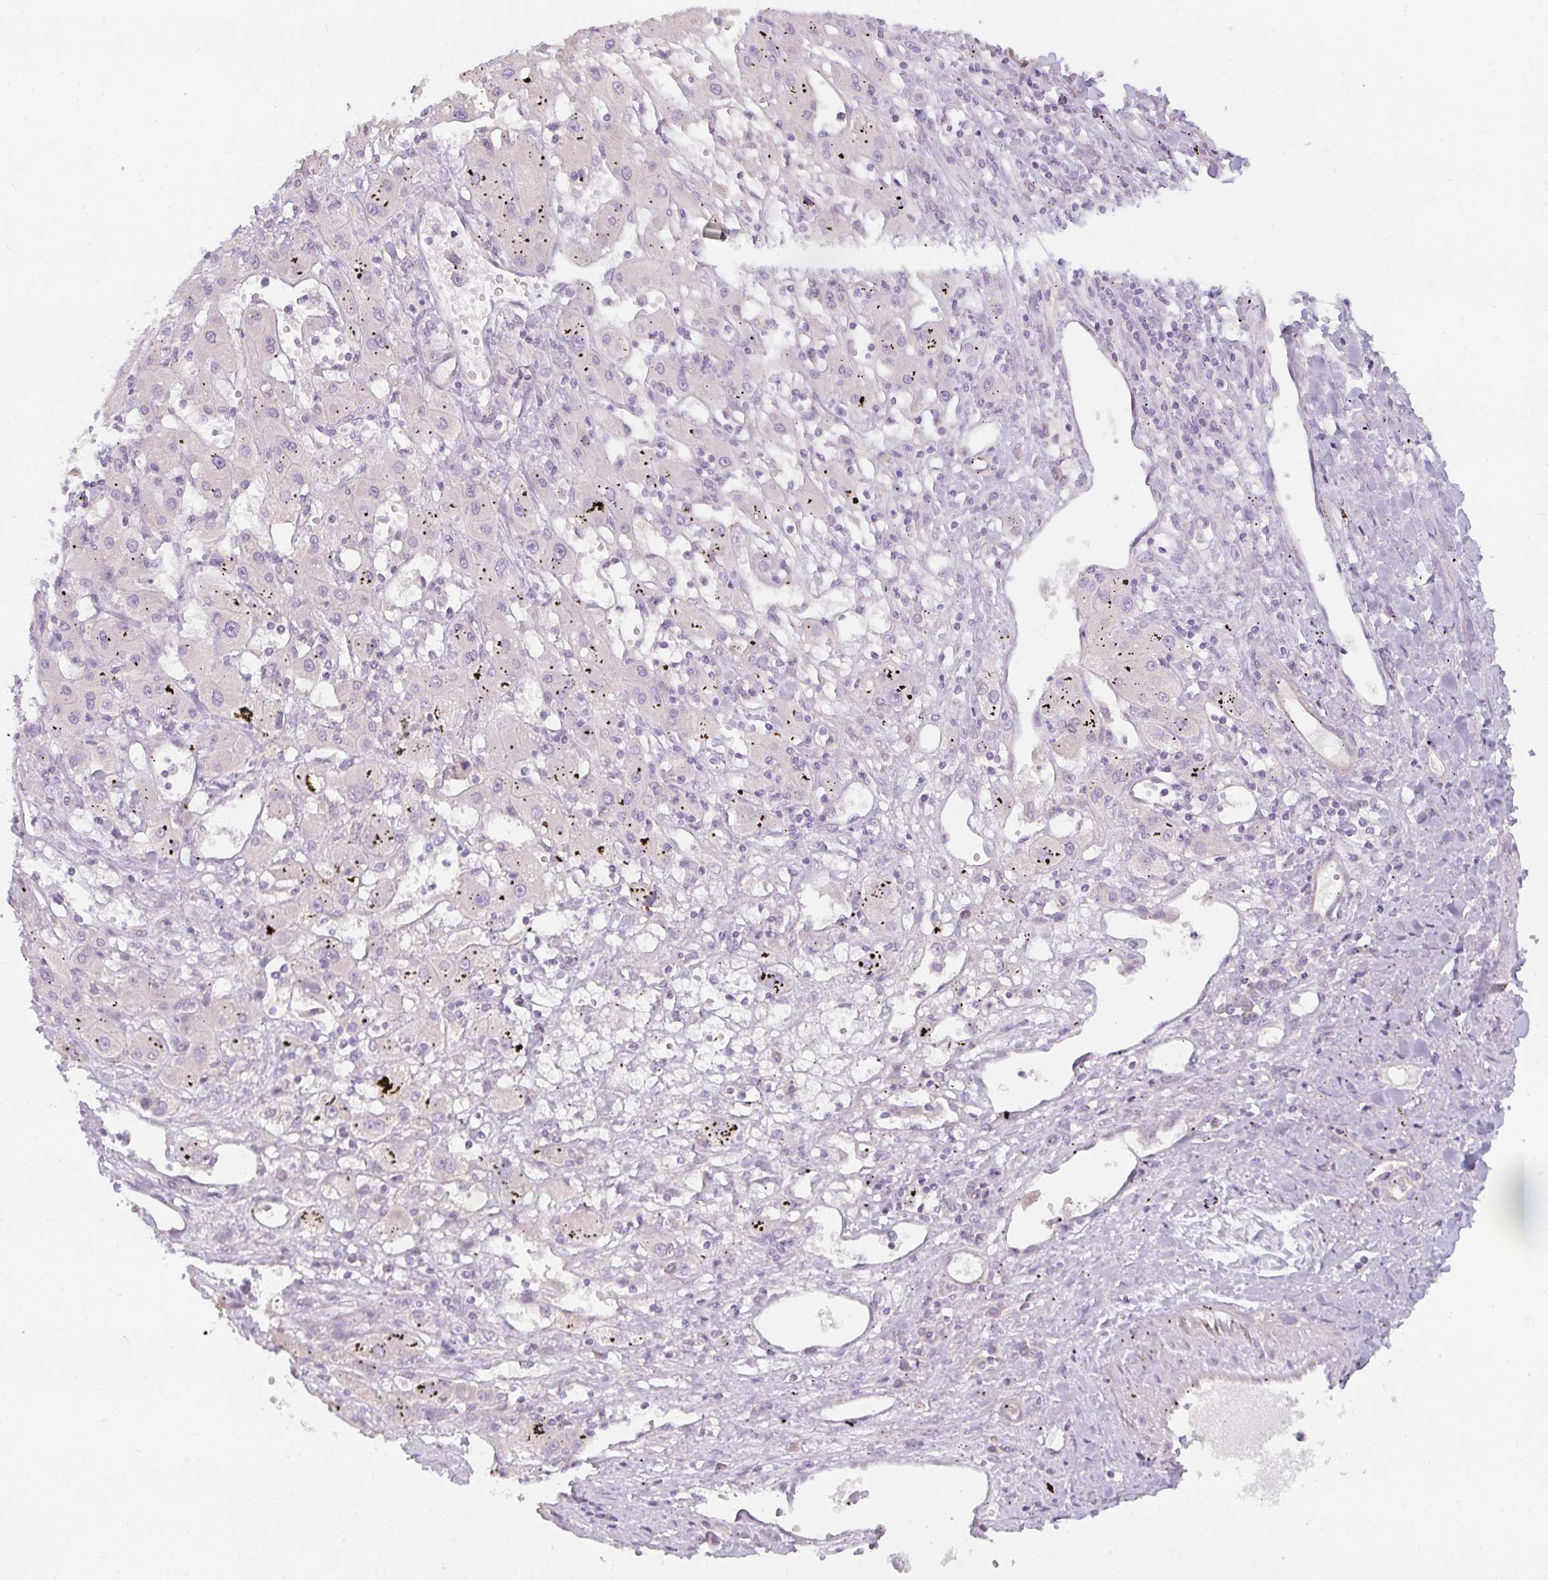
{"staining": {"intensity": "negative", "quantity": "none", "location": "none"}, "tissue": "liver cancer", "cell_type": "Tumor cells", "image_type": "cancer", "snomed": [{"axis": "morphology", "description": "Carcinoma, Hepatocellular, NOS"}, {"axis": "topography", "description": "Liver"}], "caption": "IHC of human liver hepatocellular carcinoma demonstrates no positivity in tumor cells.", "gene": "FILIP1", "patient": {"sex": "male", "age": 72}}